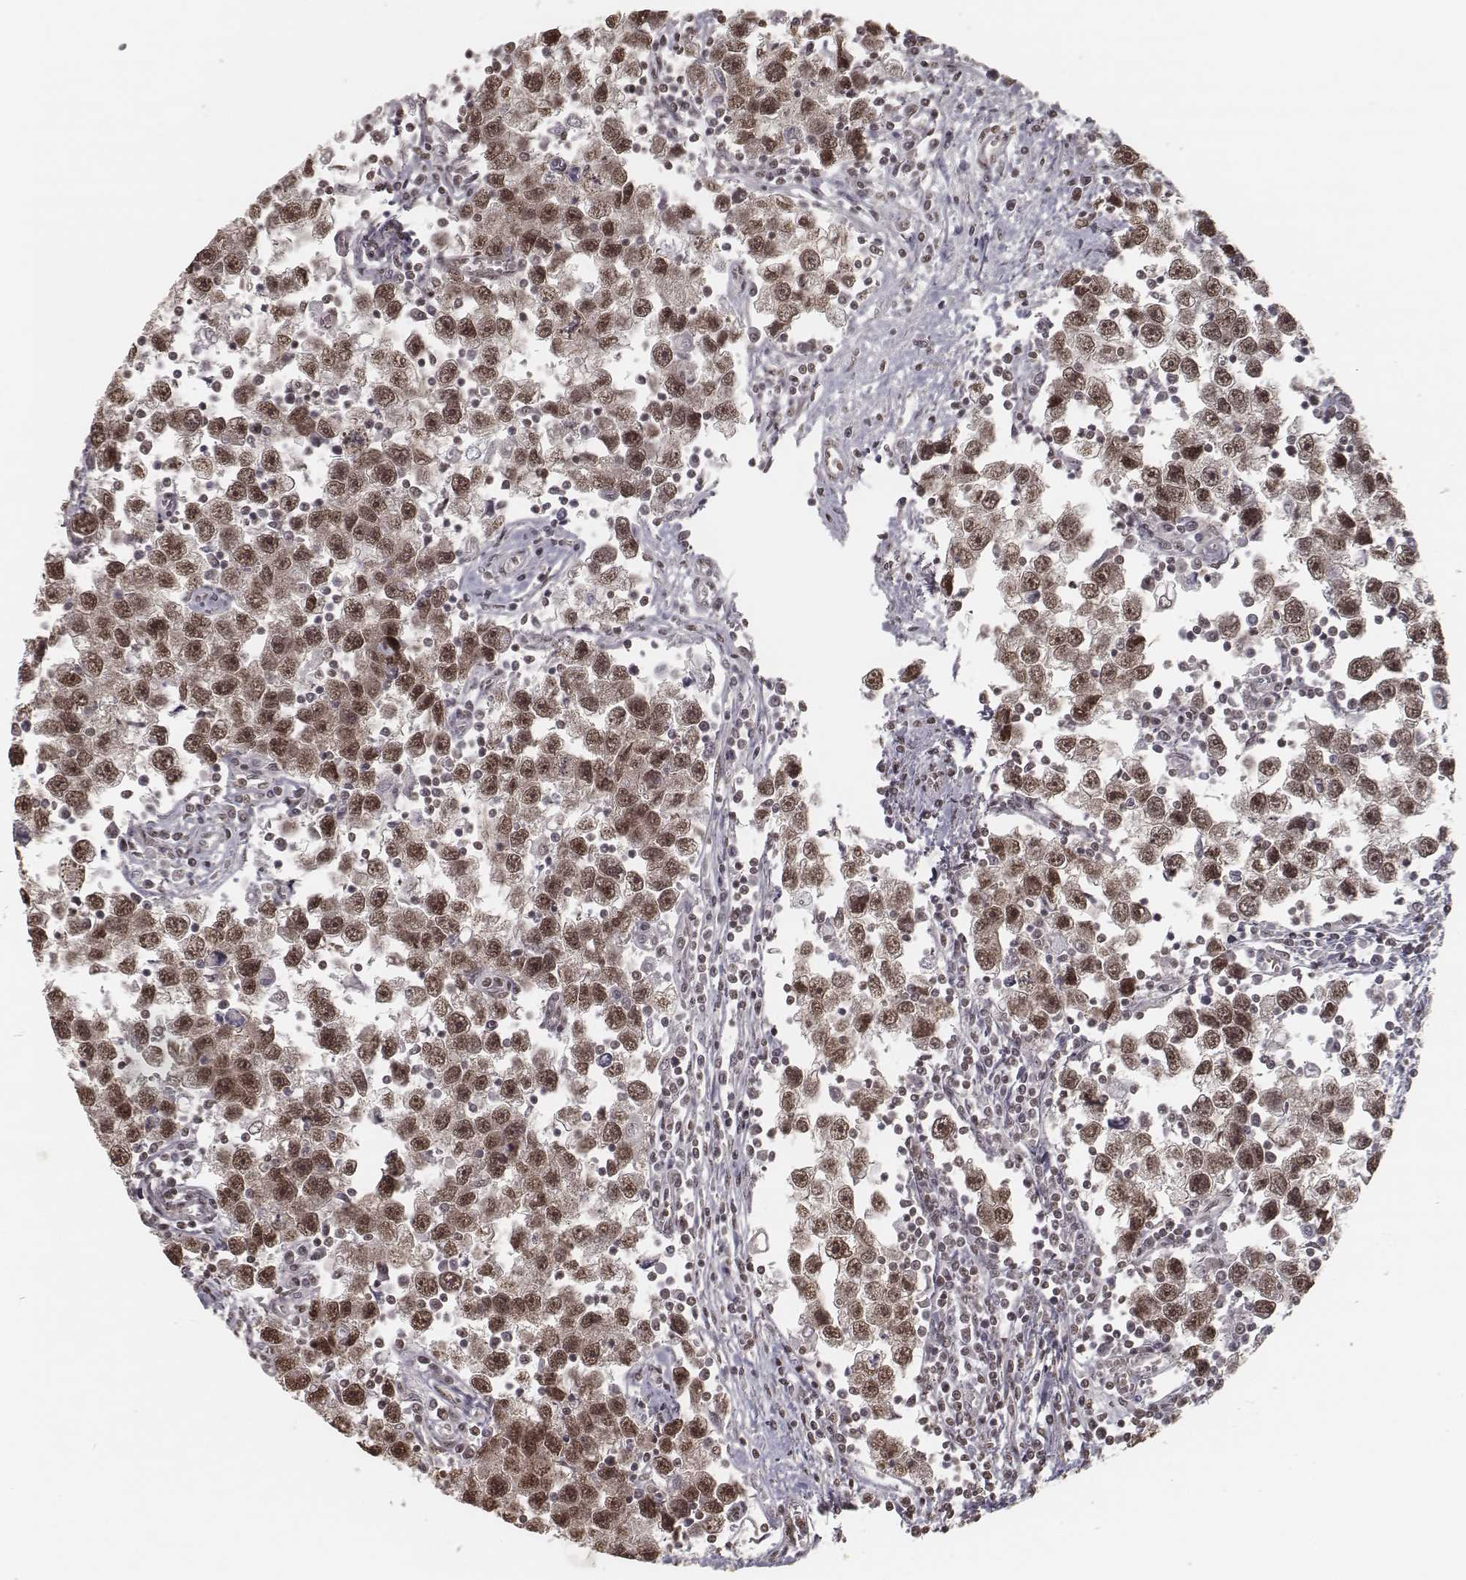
{"staining": {"intensity": "moderate", "quantity": ">75%", "location": "nuclear"}, "tissue": "testis cancer", "cell_type": "Tumor cells", "image_type": "cancer", "snomed": [{"axis": "morphology", "description": "Seminoma, NOS"}, {"axis": "topography", "description": "Testis"}], "caption": "Seminoma (testis) stained with a protein marker shows moderate staining in tumor cells.", "gene": "HMGA2", "patient": {"sex": "male", "age": 30}}